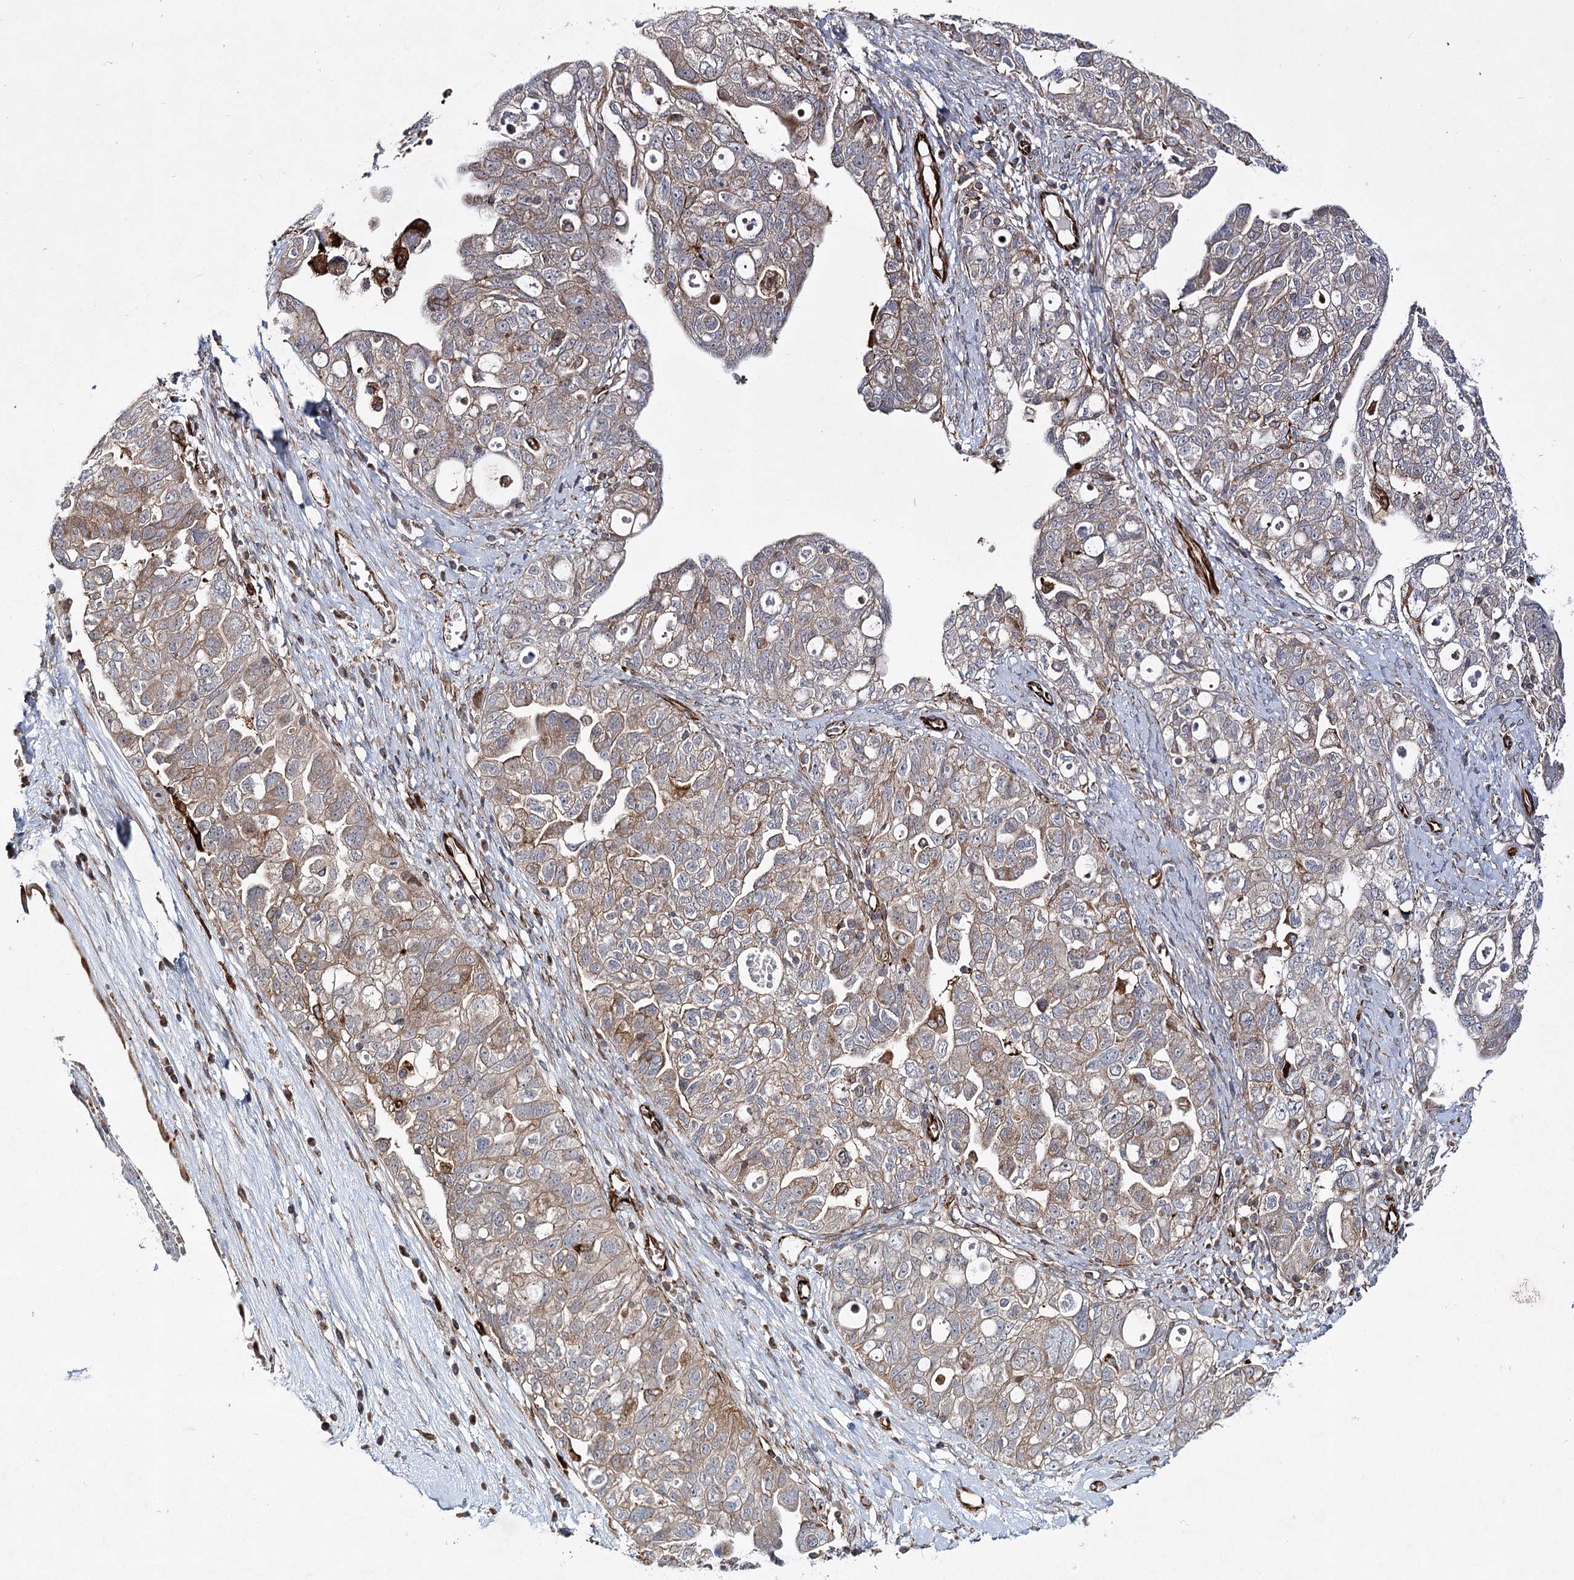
{"staining": {"intensity": "weak", "quantity": "25%-75%", "location": "cytoplasmic/membranous"}, "tissue": "ovarian cancer", "cell_type": "Tumor cells", "image_type": "cancer", "snomed": [{"axis": "morphology", "description": "Carcinoma, NOS"}, {"axis": "morphology", "description": "Cystadenocarcinoma, serous, NOS"}, {"axis": "topography", "description": "Ovary"}], "caption": "Ovarian serous cystadenocarcinoma stained for a protein (brown) shows weak cytoplasmic/membranous positive expression in approximately 25%-75% of tumor cells.", "gene": "DPEP2", "patient": {"sex": "female", "age": 69}}